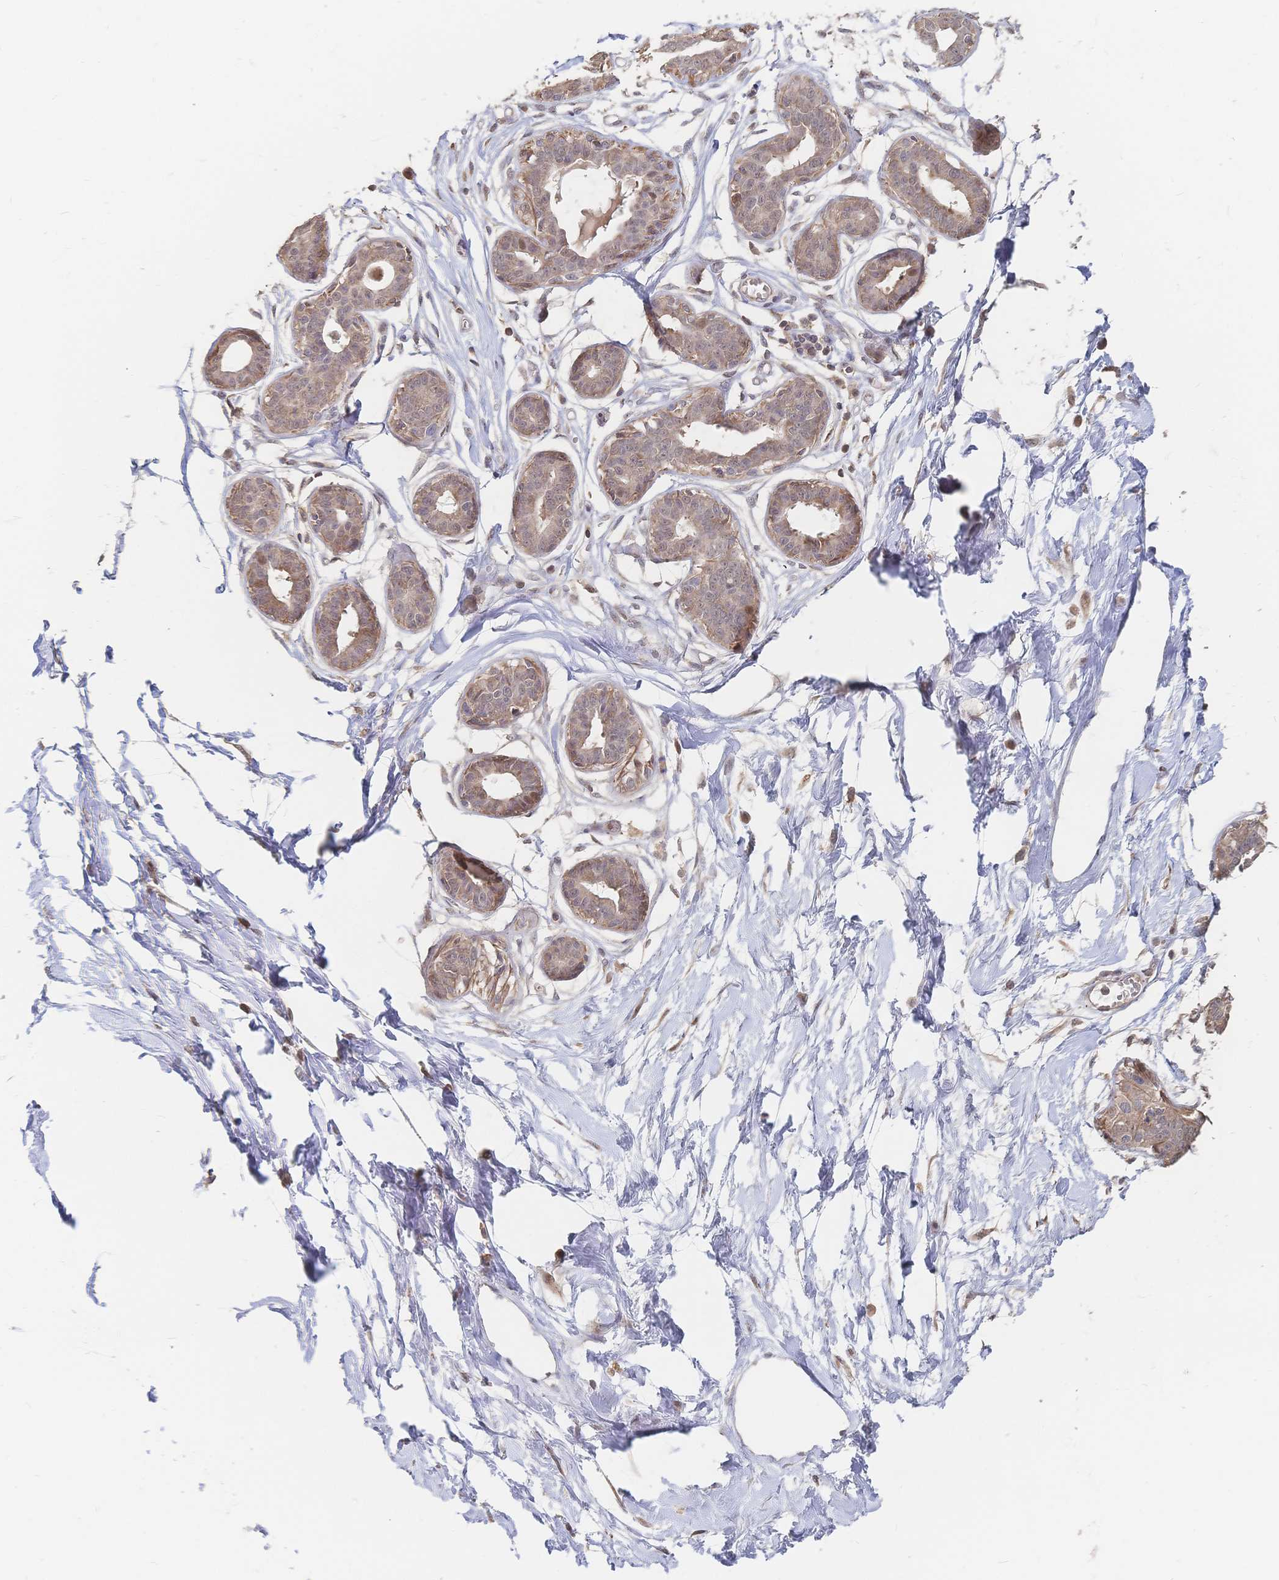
{"staining": {"intensity": "weak", "quantity": "25%-75%", "location": "cytoplasmic/membranous"}, "tissue": "breast", "cell_type": "Adipocytes", "image_type": "normal", "snomed": [{"axis": "morphology", "description": "Normal tissue, NOS"}, {"axis": "topography", "description": "Breast"}], "caption": "Human breast stained for a protein (brown) exhibits weak cytoplasmic/membranous positive positivity in approximately 25%-75% of adipocytes.", "gene": "LRP5", "patient": {"sex": "female", "age": 45}}